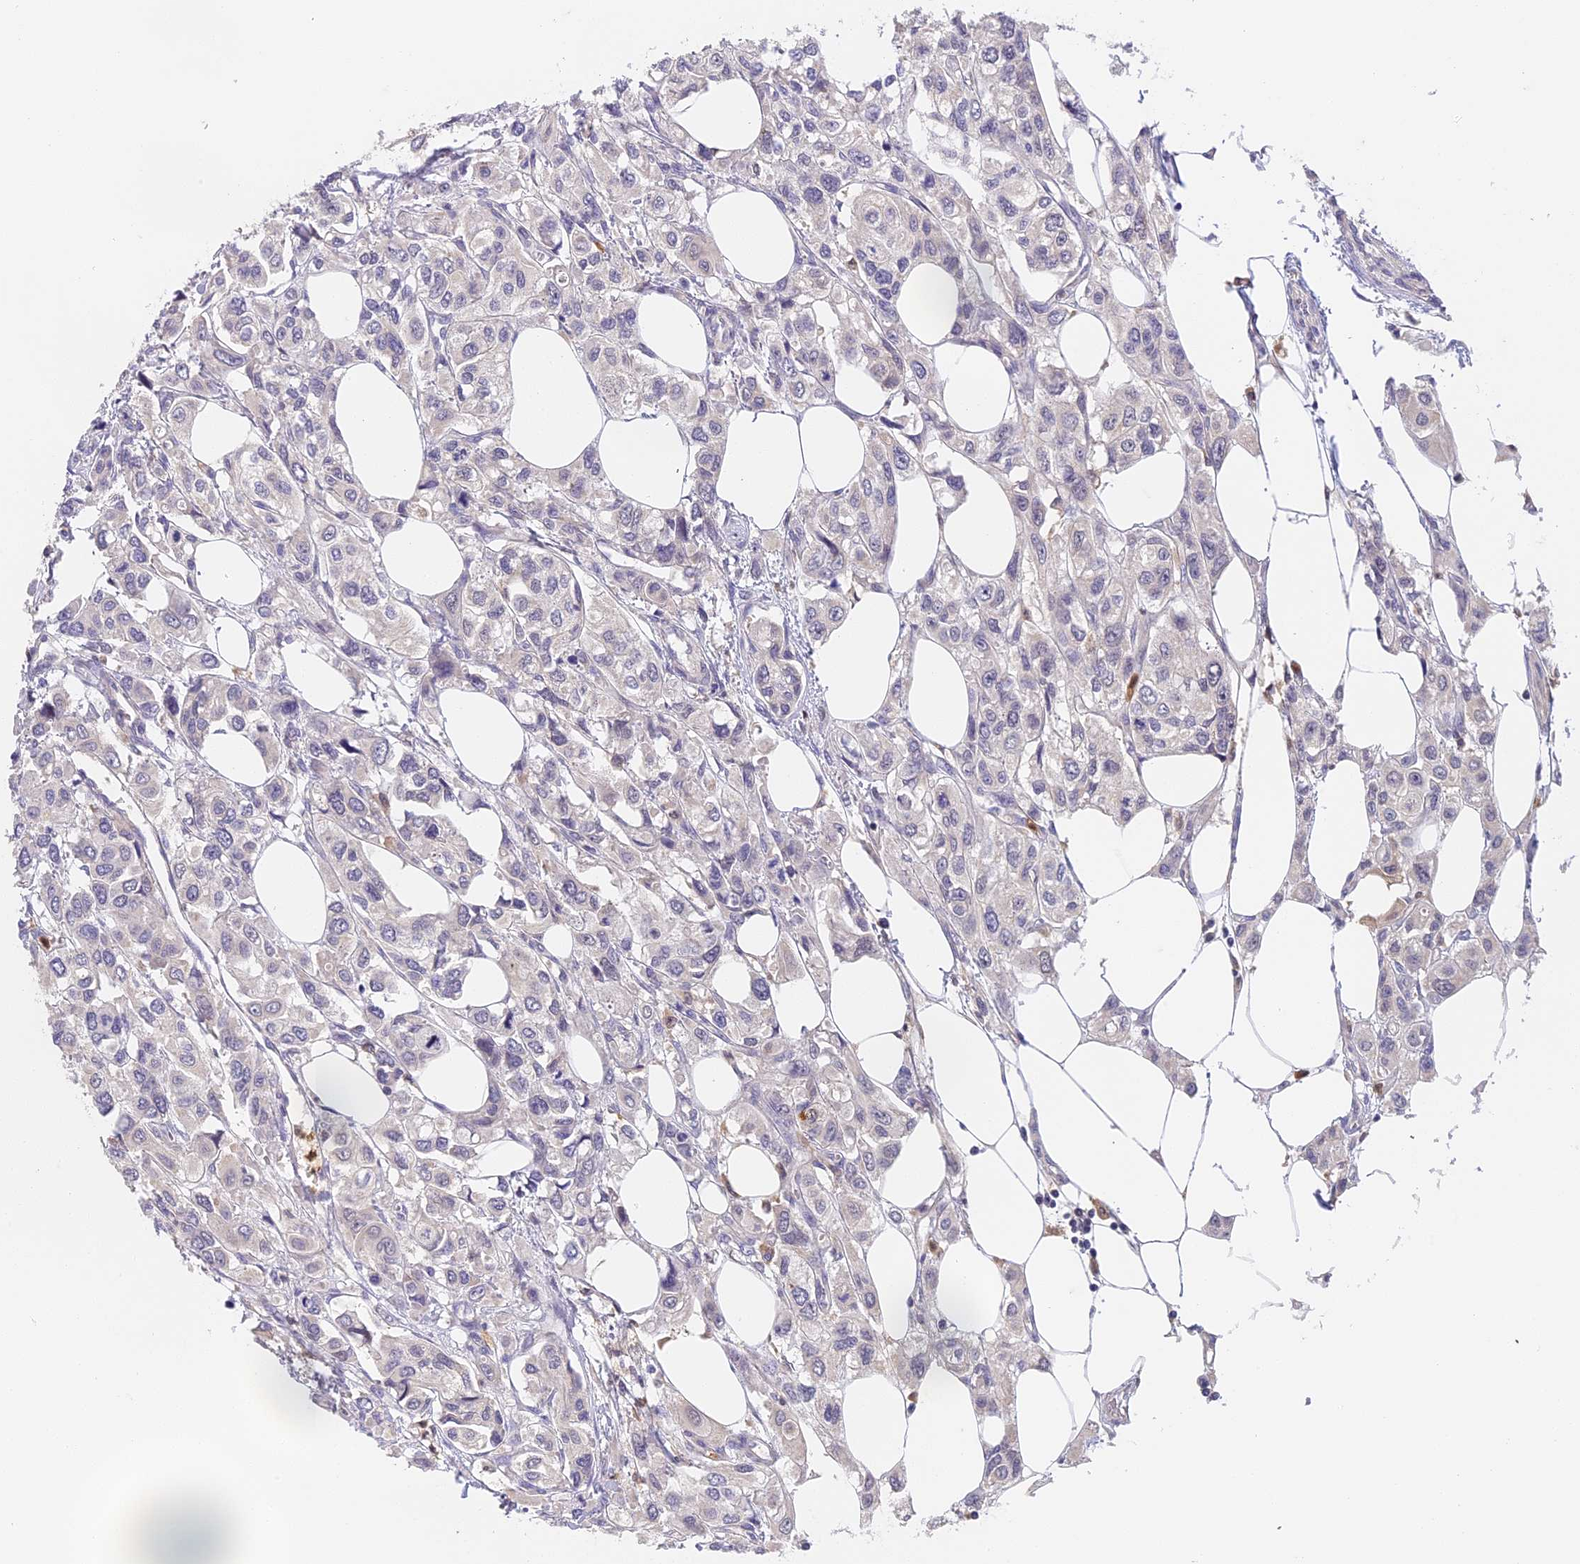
{"staining": {"intensity": "negative", "quantity": "none", "location": "none"}, "tissue": "urothelial cancer", "cell_type": "Tumor cells", "image_type": "cancer", "snomed": [{"axis": "morphology", "description": "Urothelial carcinoma, High grade"}, {"axis": "topography", "description": "Urinary bladder"}], "caption": "Urothelial cancer was stained to show a protein in brown. There is no significant staining in tumor cells.", "gene": "NCF4", "patient": {"sex": "male", "age": 67}}